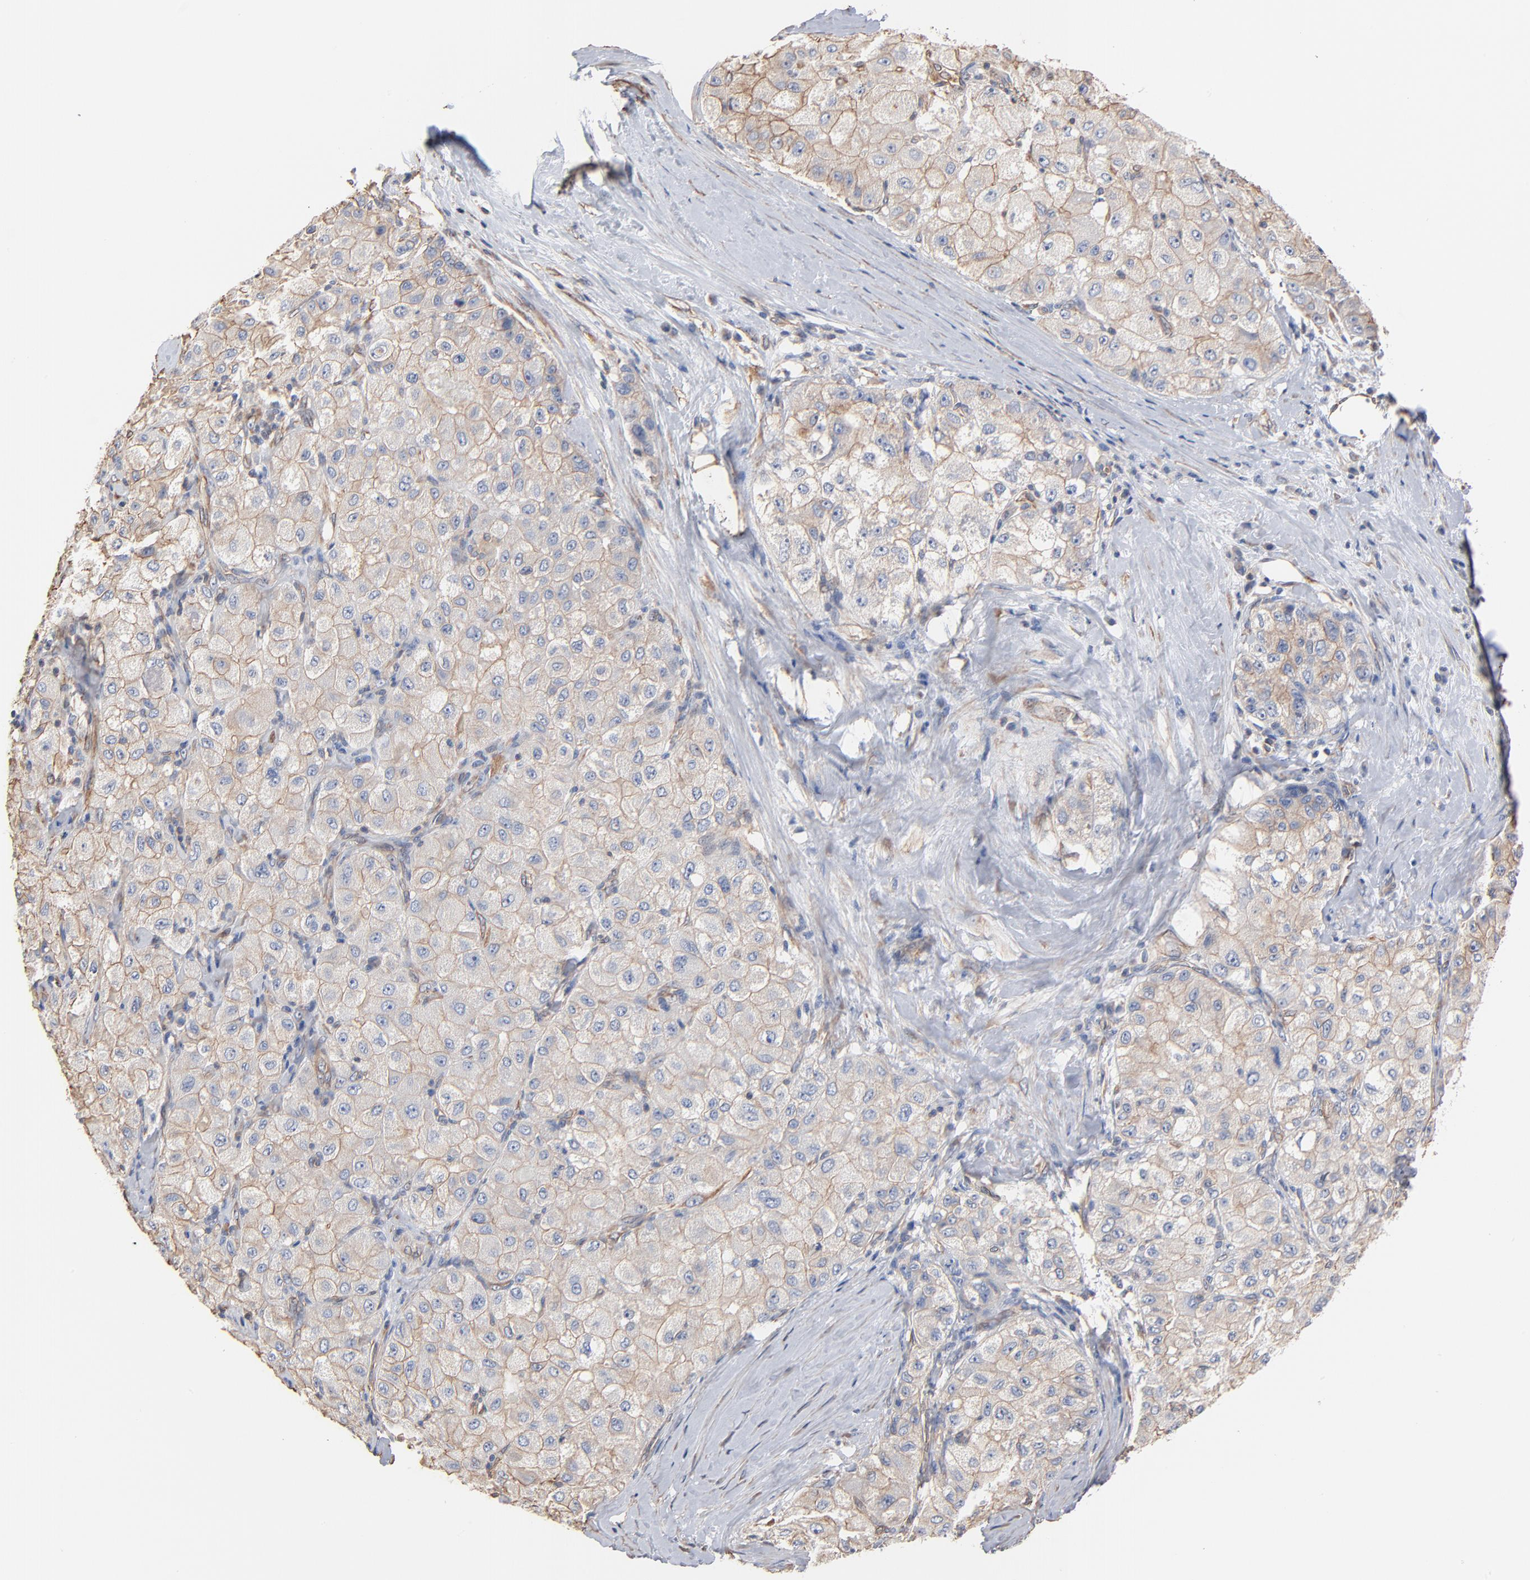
{"staining": {"intensity": "weak", "quantity": "25%-75%", "location": "cytoplasmic/membranous"}, "tissue": "liver cancer", "cell_type": "Tumor cells", "image_type": "cancer", "snomed": [{"axis": "morphology", "description": "Carcinoma, Hepatocellular, NOS"}, {"axis": "topography", "description": "Liver"}], "caption": "An image of hepatocellular carcinoma (liver) stained for a protein demonstrates weak cytoplasmic/membranous brown staining in tumor cells.", "gene": "ABCD4", "patient": {"sex": "male", "age": 80}}